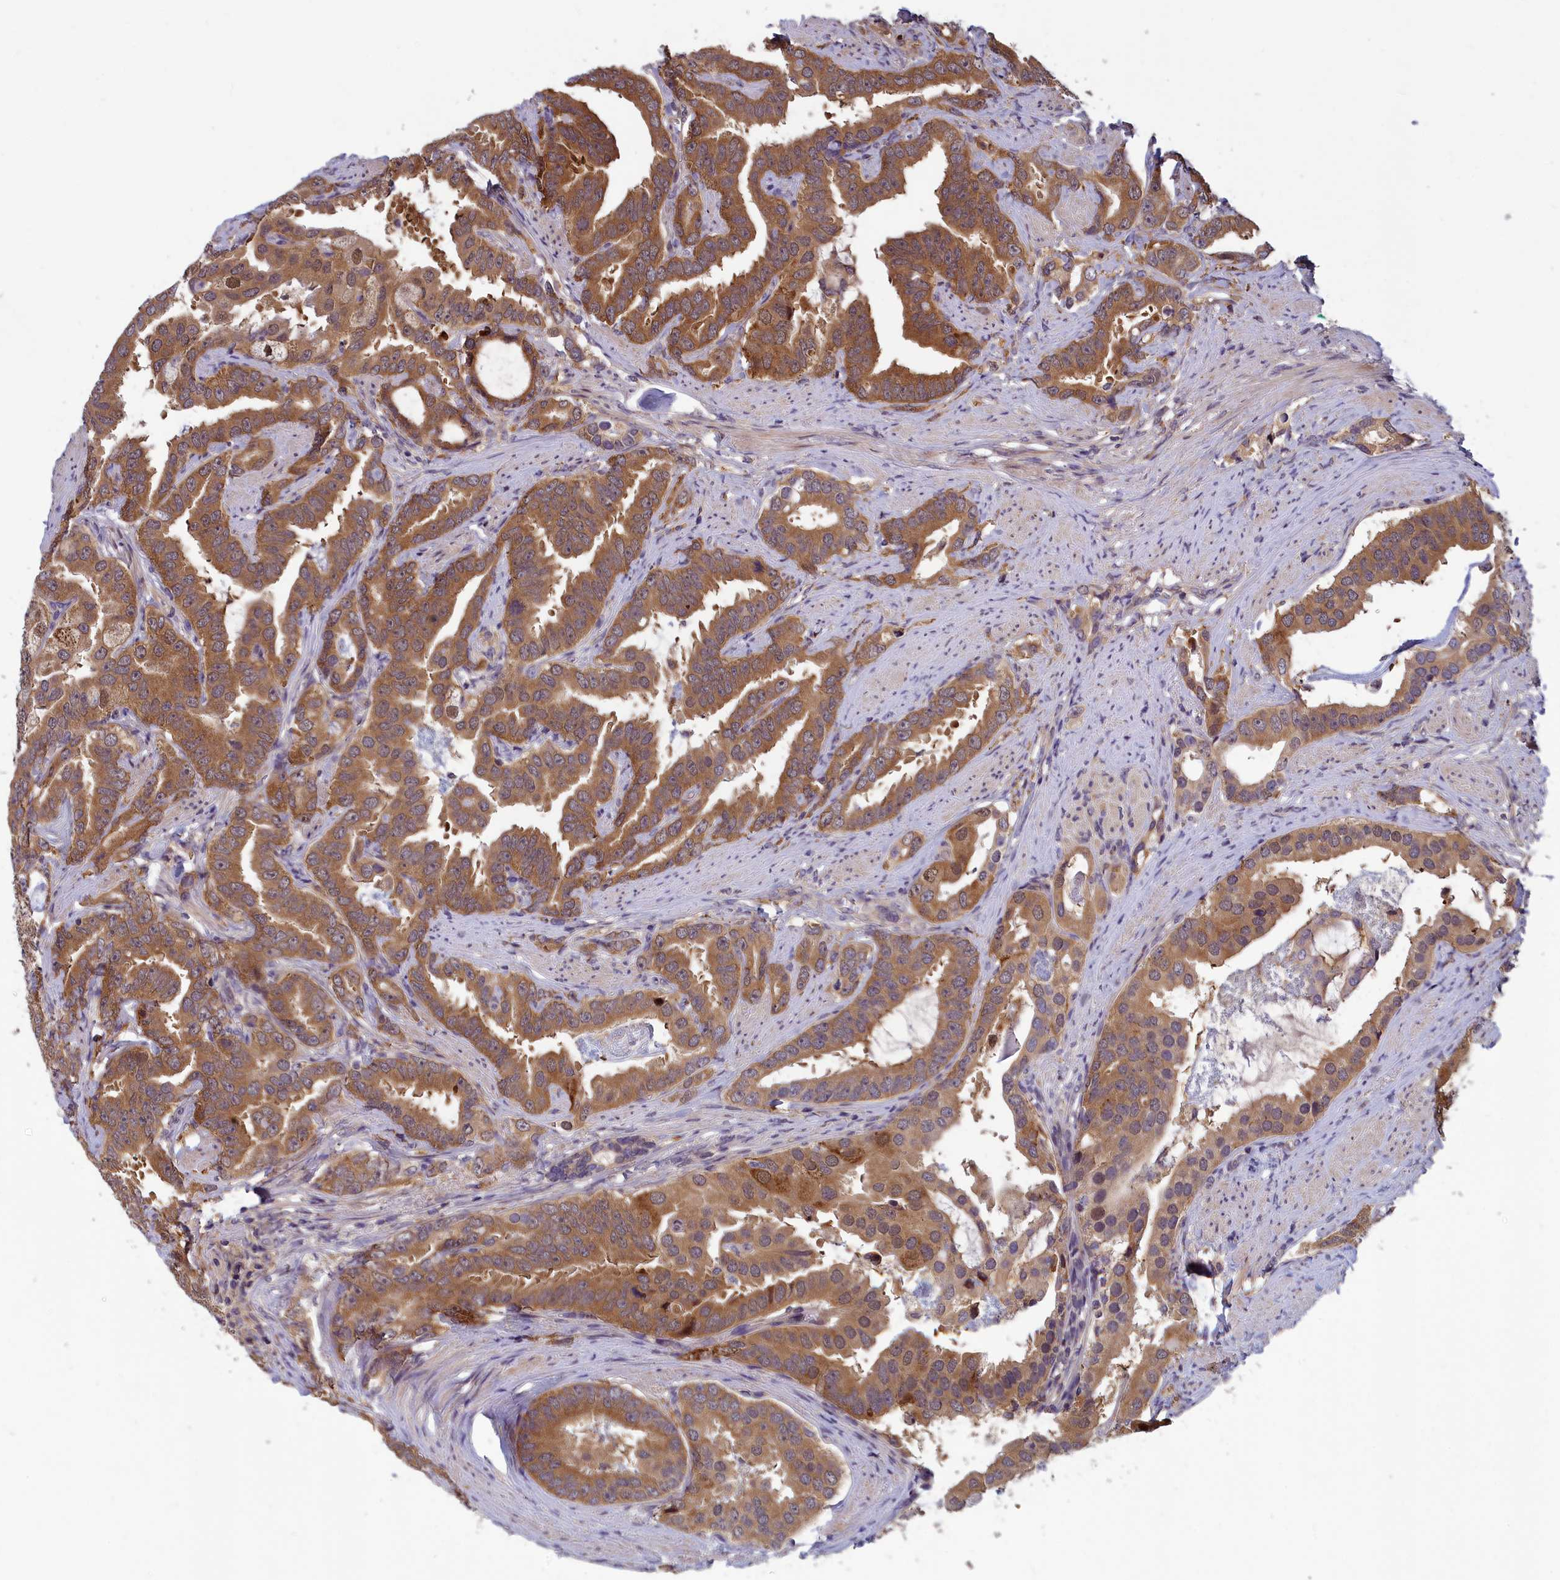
{"staining": {"intensity": "moderate", "quantity": ">75%", "location": "cytoplasmic/membranous"}, "tissue": "prostate cancer", "cell_type": "Tumor cells", "image_type": "cancer", "snomed": [{"axis": "morphology", "description": "Adenocarcinoma, Low grade"}, {"axis": "topography", "description": "Prostate"}], "caption": "Protein analysis of low-grade adenocarcinoma (prostate) tissue demonstrates moderate cytoplasmic/membranous staining in about >75% of tumor cells.", "gene": "CCDC15", "patient": {"sex": "male", "age": 71}}